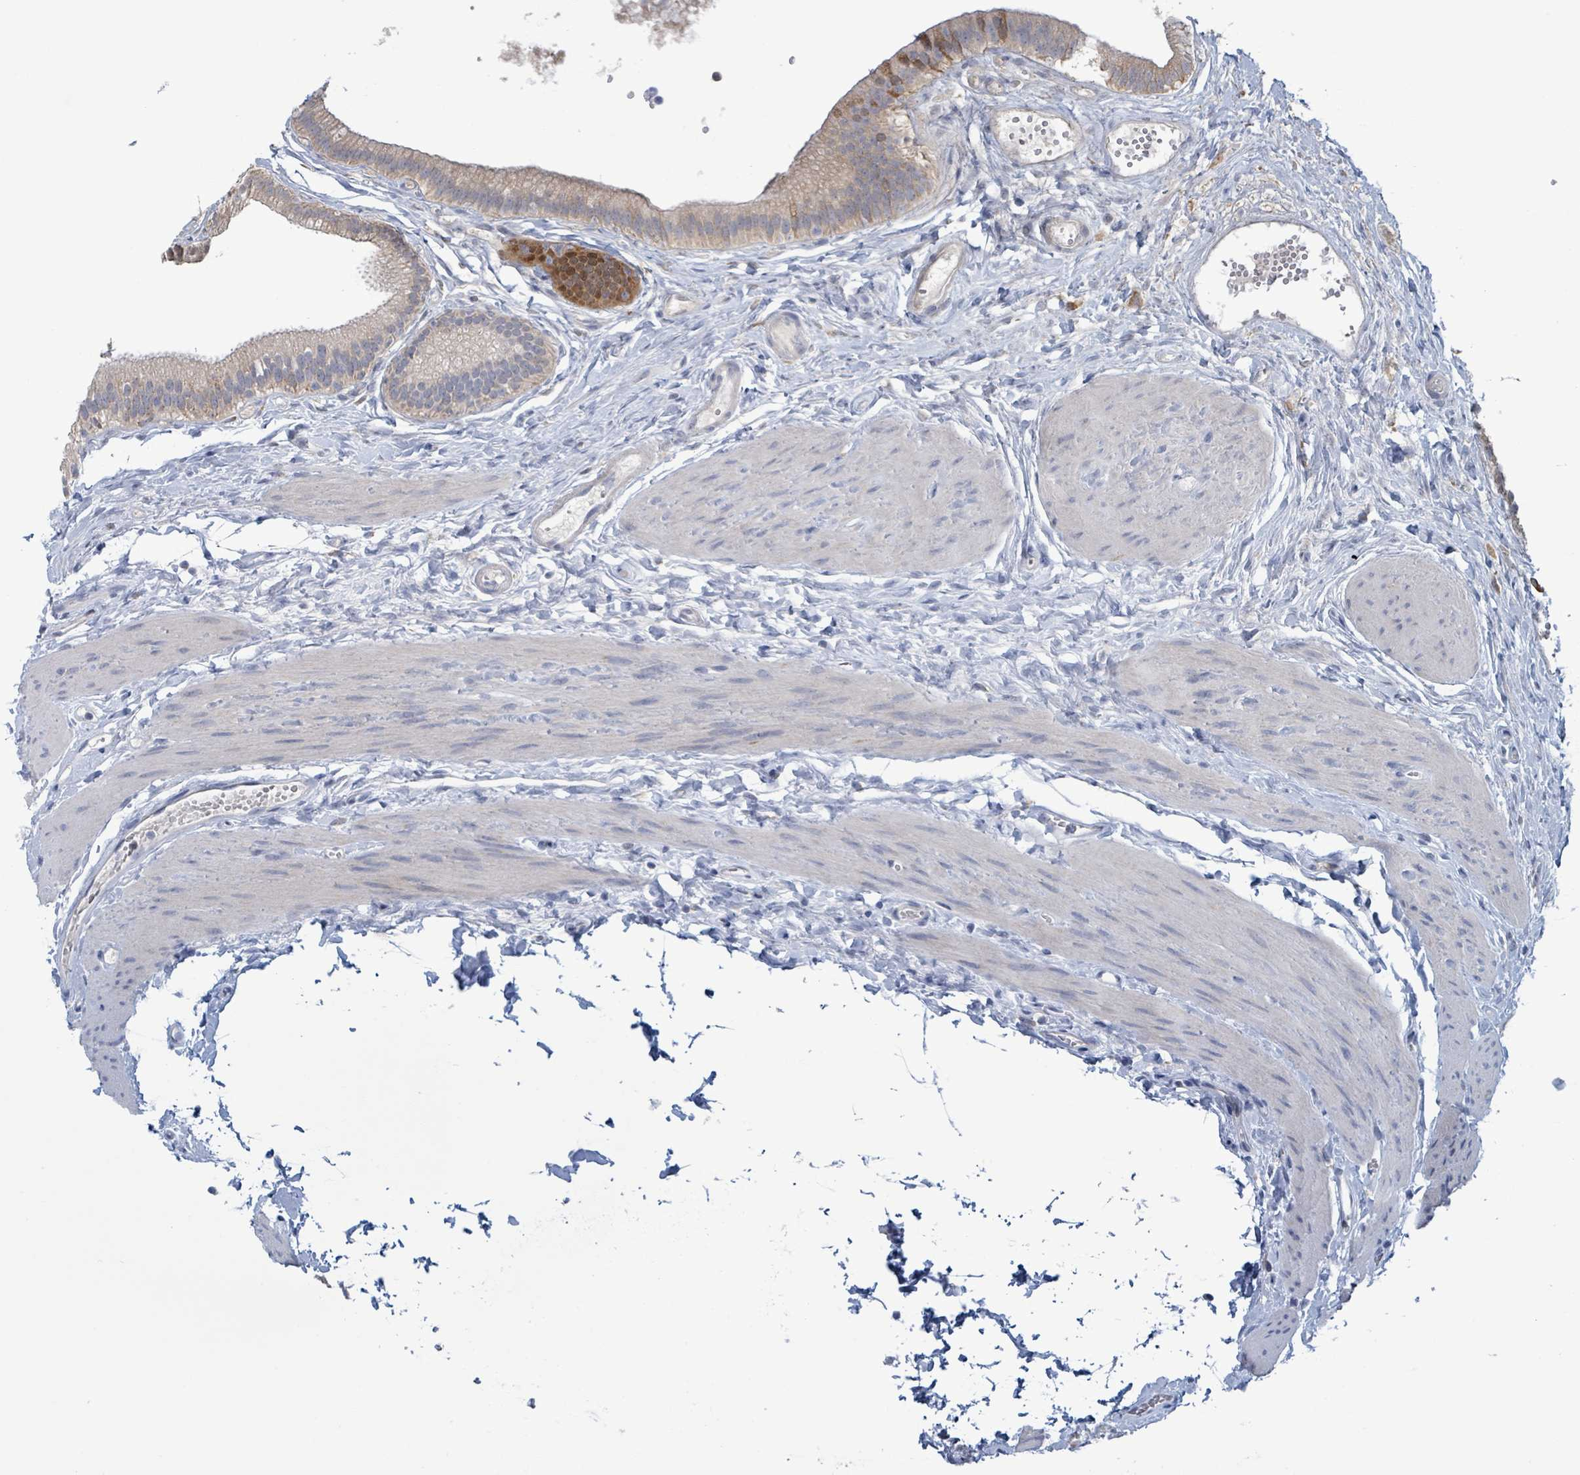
{"staining": {"intensity": "moderate", "quantity": "25%-75%", "location": "cytoplasmic/membranous,nuclear"}, "tissue": "gallbladder", "cell_type": "Glandular cells", "image_type": "normal", "snomed": [{"axis": "morphology", "description": "Normal tissue, NOS"}, {"axis": "topography", "description": "Gallbladder"}], "caption": "The immunohistochemical stain highlights moderate cytoplasmic/membranous,nuclear expression in glandular cells of normal gallbladder.", "gene": "AKR1C4", "patient": {"sex": "female", "age": 54}}